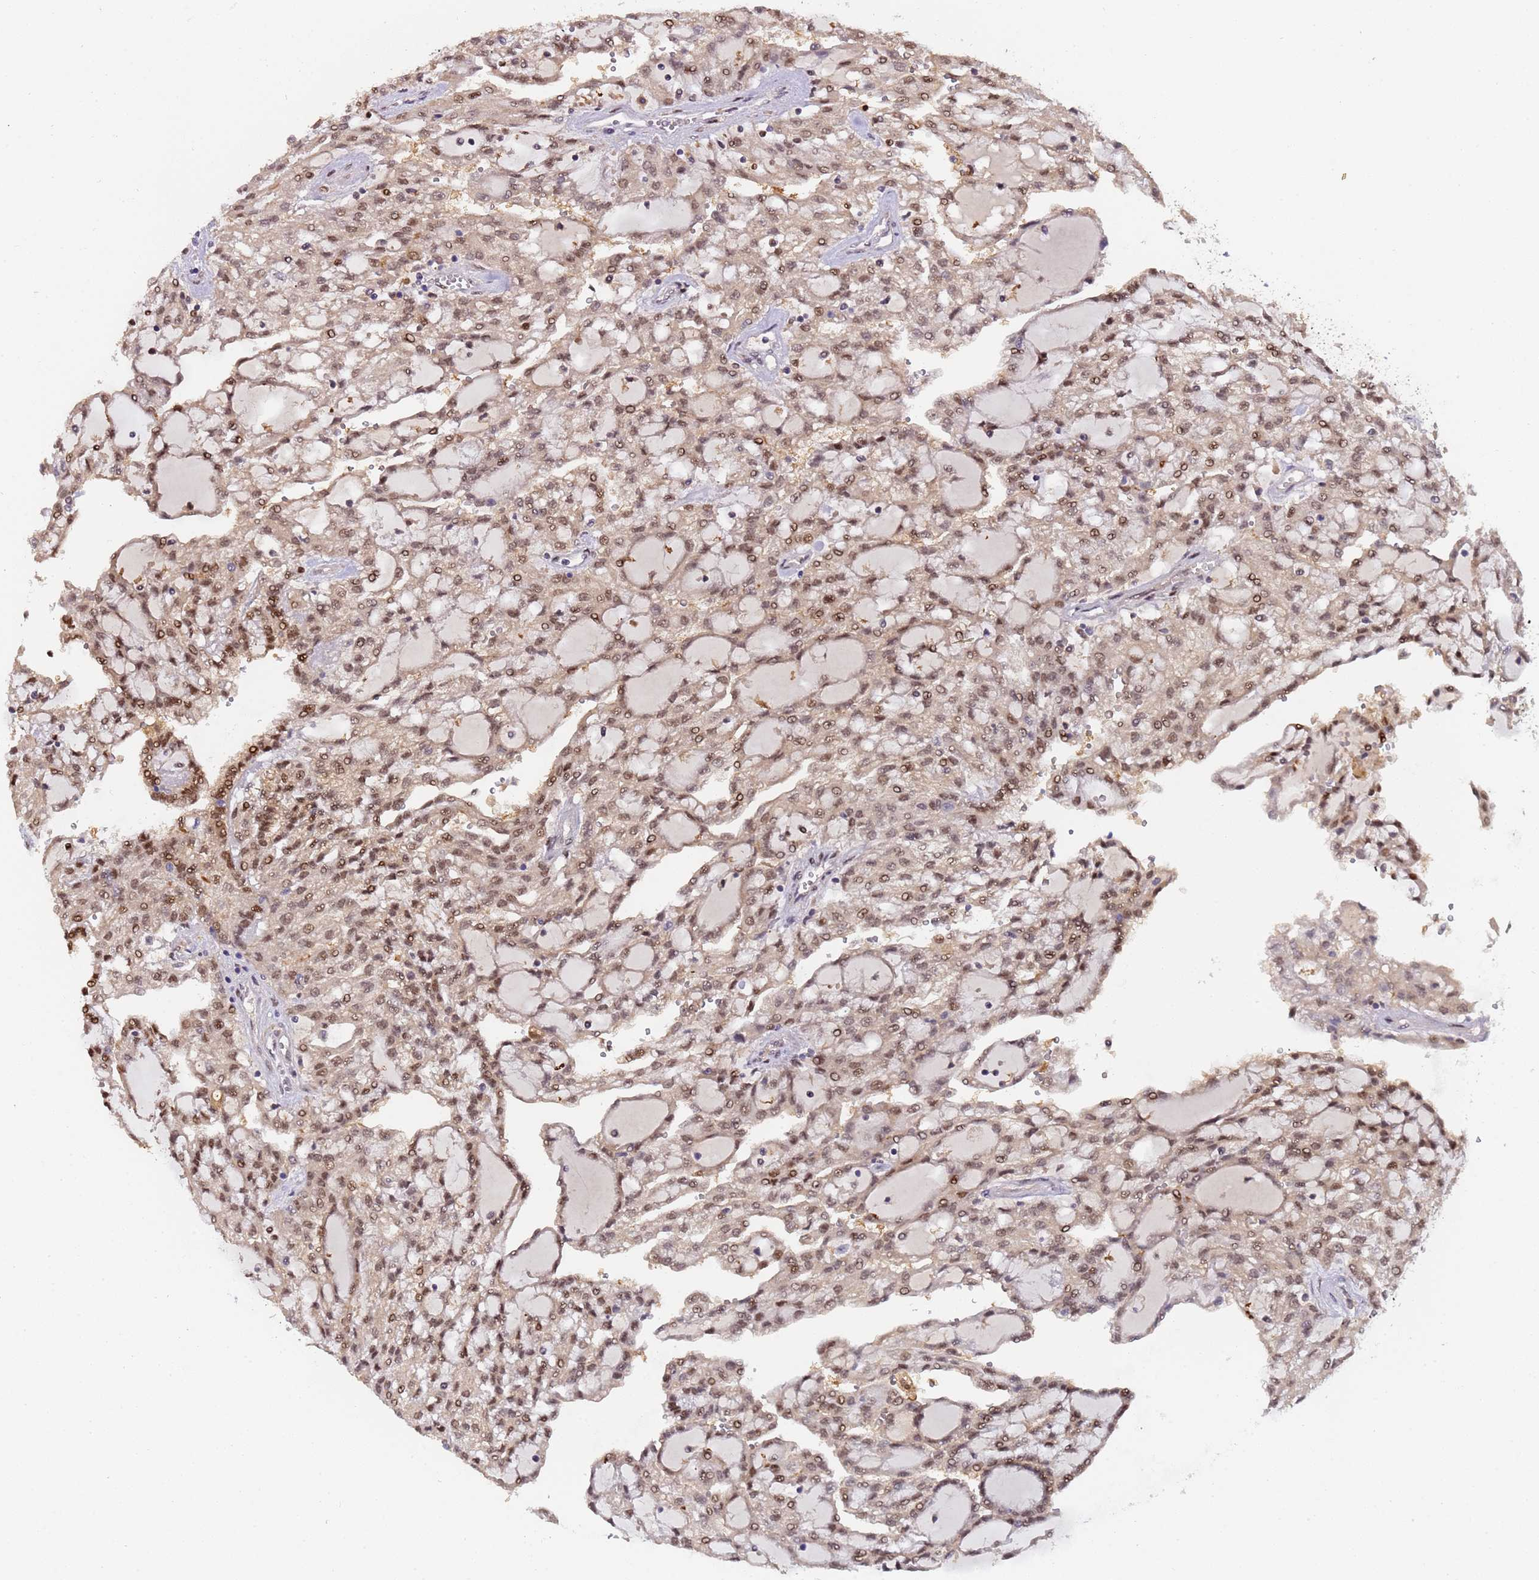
{"staining": {"intensity": "moderate", "quantity": ">75%", "location": "nuclear"}, "tissue": "renal cancer", "cell_type": "Tumor cells", "image_type": "cancer", "snomed": [{"axis": "morphology", "description": "Adenocarcinoma, NOS"}, {"axis": "topography", "description": "Kidney"}], "caption": "High-power microscopy captured an IHC micrograph of adenocarcinoma (renal), revealing moderate nuclear positivity in about >75% of tumor cells.", "gene": "ZBTB5", "patient": {"sex": "male", "age": 63}}